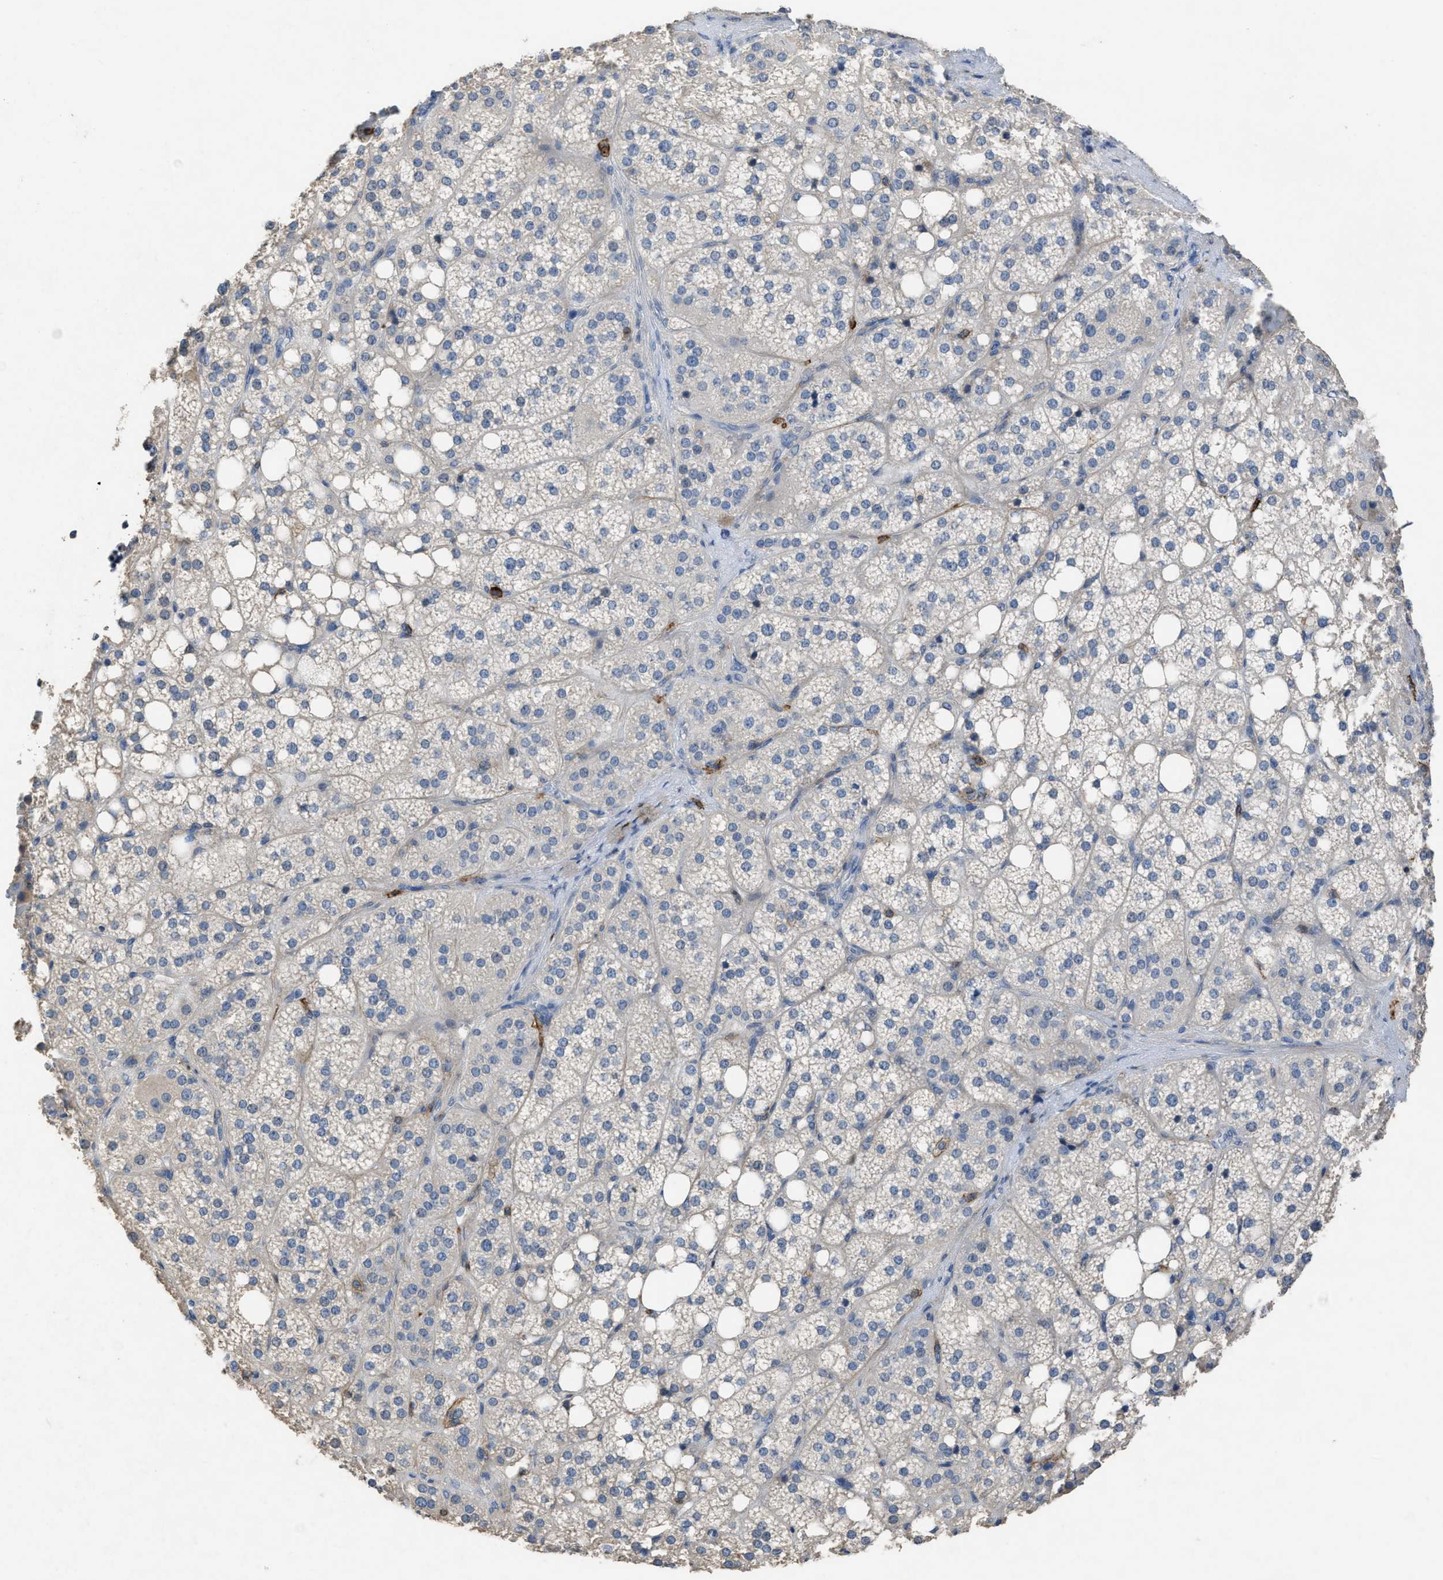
{"staining": {"intensity": "negative", "quantity": "none", "location": "none"}, "tissue": "adrenal gland", "cell_type": "Glandular cells", "image_type": "normal", "snomed": [{"axis": "morphology", "description": "Normal tissue, NOS"}, {"axis": "topography", "description": "Adrenal gland"}], "caption": "This is an IHC micrograph of benign adrenal gland. There is no expression in glandular cells.", "gene": "OR51E1", "patient": {"sex": "female", "age": 59}}